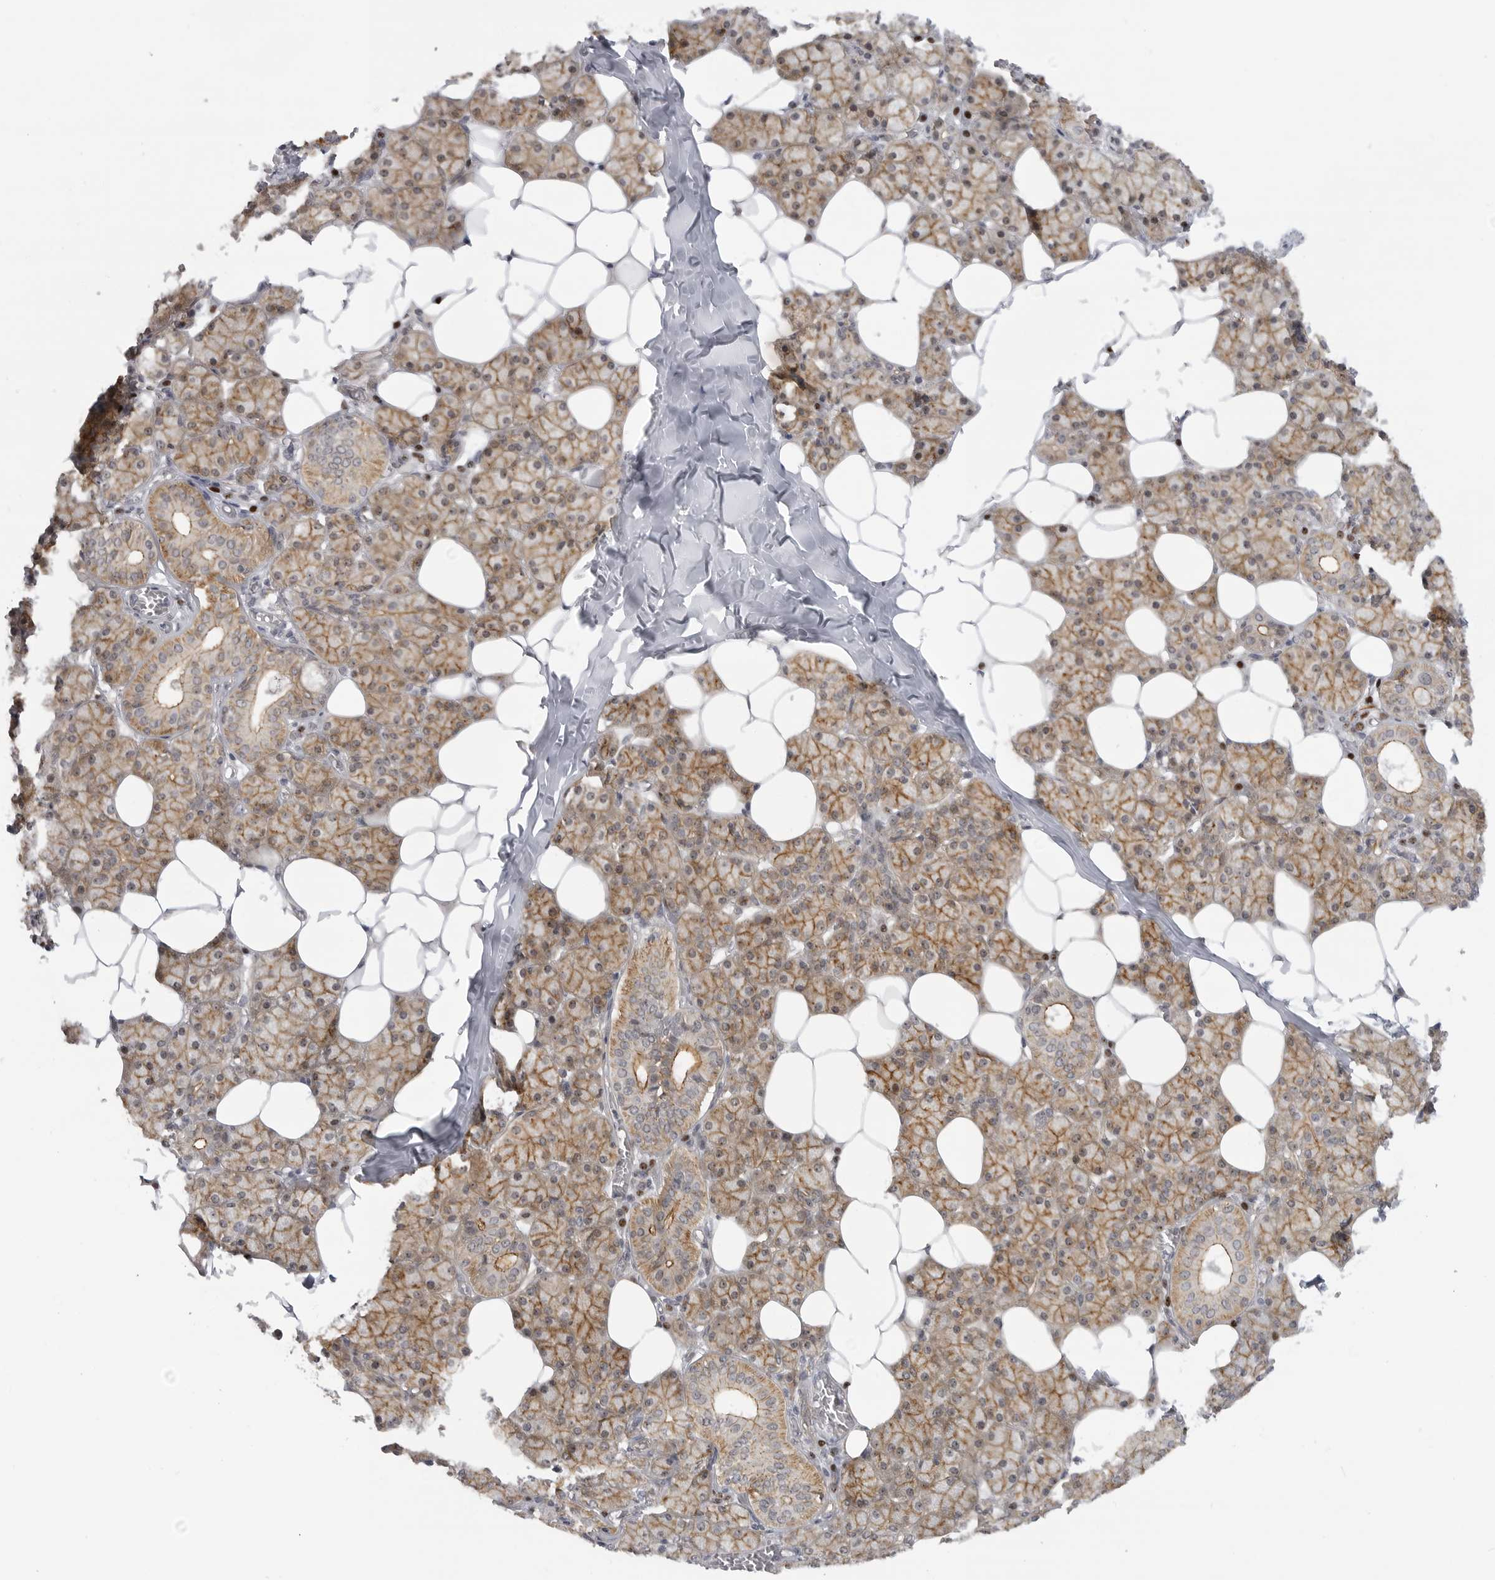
{"staining": {"intensity": "moderate", "quantity": "25%-75%", "location": "cytoplasmic/membranous"}, "tissue": "salivary gland", "cell_type": "Glandular cells", "image_type": "normal", "snomed": [{"axis": "morphology", "description": "Normal tissue, NOS"}, {"axis": "topography", "description": "Salivary gland"}], "caption": "This micrograph shows IHC staining of benign salivary gland, with medium moderate cytoplasmic/membranous positivity in approximately 25%-75% of glandular cells.", "gene": "CEP295NL", "patient": {"sex": "female", "age": 33}}